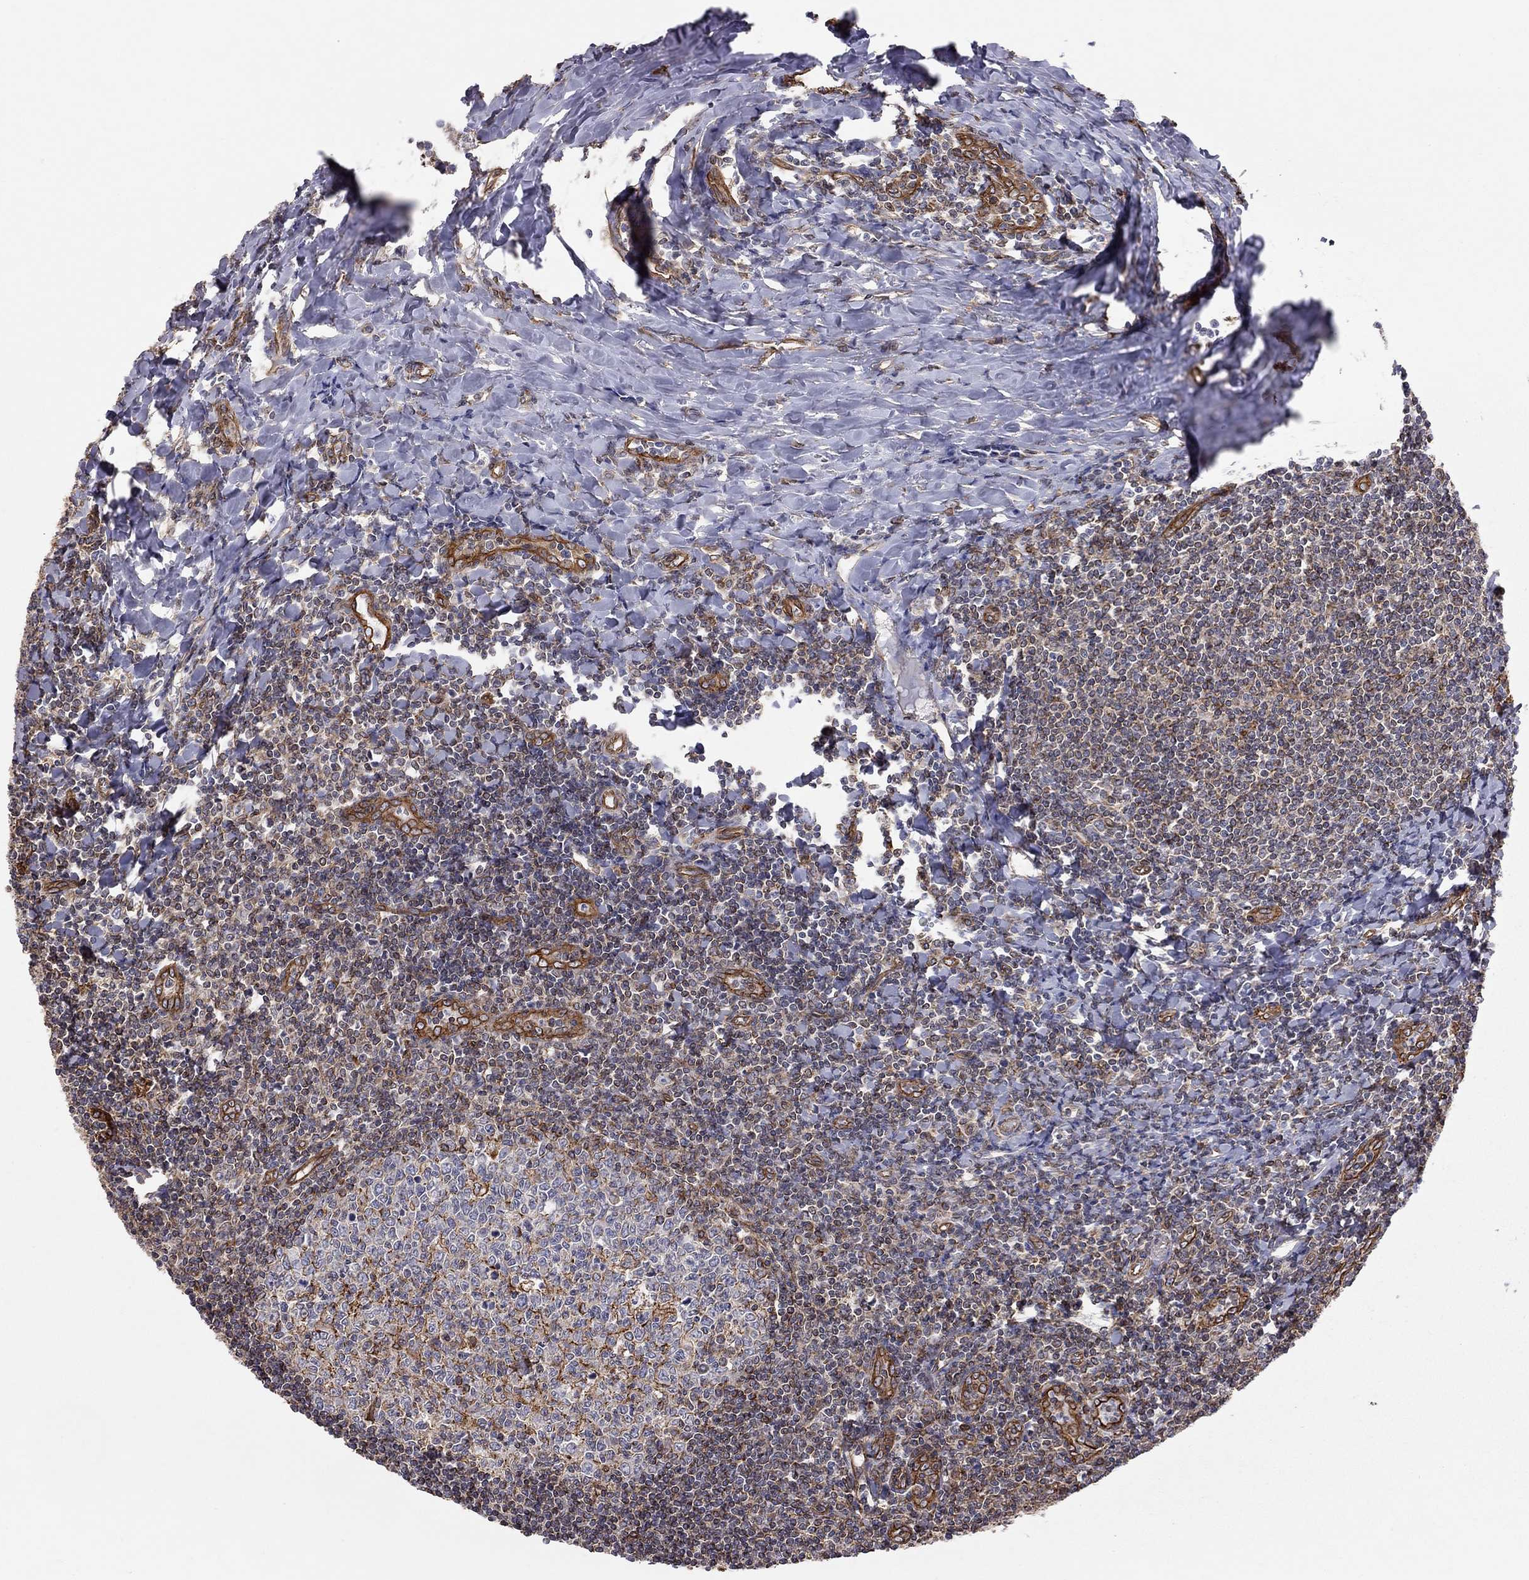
{"staining": {"intensity": "strong", "quantity": "<25%", "location": "cytoplasmic/membranous"}, "tissue": "tonsil", "cell_type": "Germinal center cells", "image_type": "normal", "snomed": [{"axis": "morphology", "description": "Normal tissue, NOS"}, {"axis": "topography", "description": "Tonsil"}], "caption": "Immunohistochemical staining of unremarkable tonsil demonstrates strong cytoplasmic/membranous protein staining in about <25% of germinal center cells.", "gene": "BICDL2", "patient": {"sex": "female", "age": 12}}